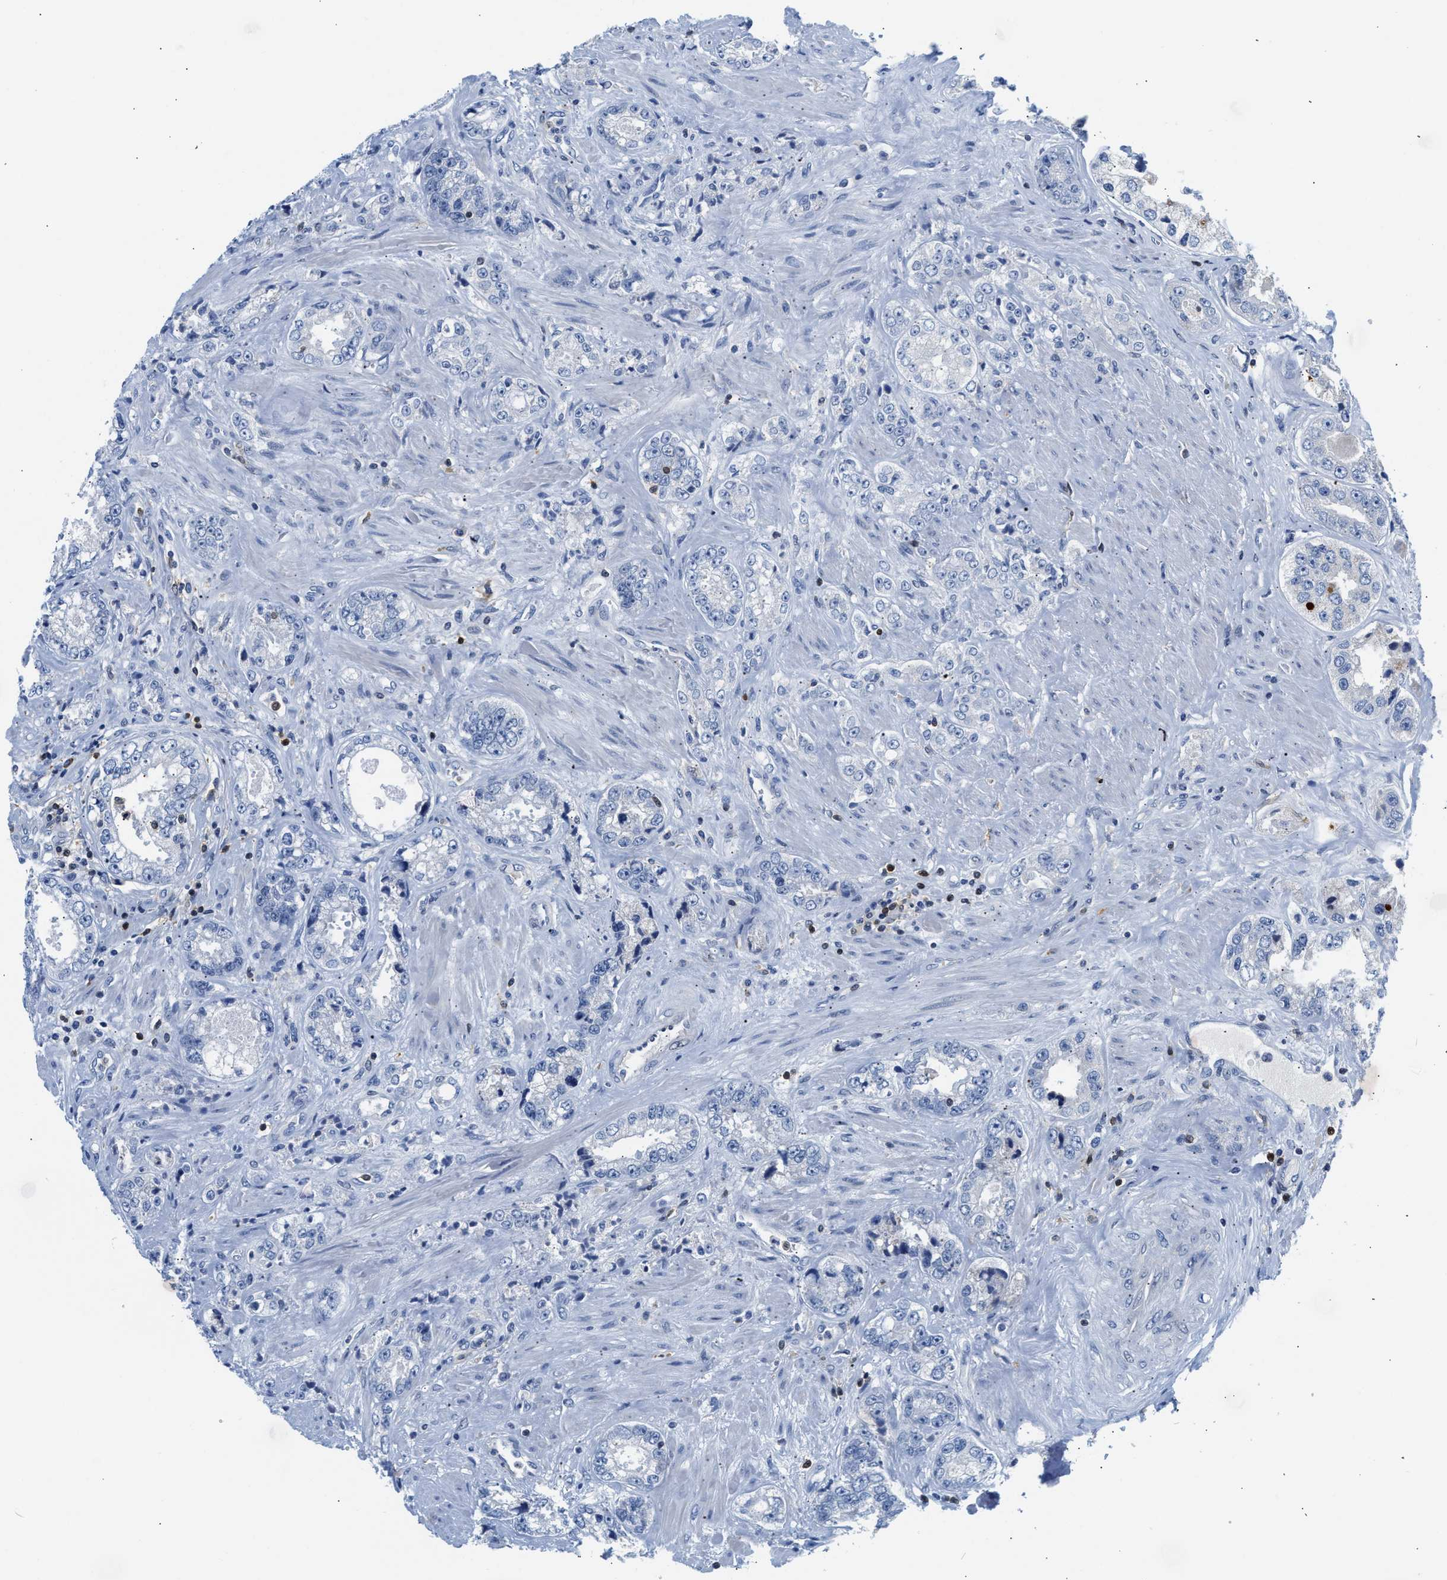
{"staining": {"intensity": "negative", "quantity": "none", "location": "none"}, "tissue": "prostate cancer", "cell_type": "Tumor cells", "image_type": "cancer", "snomed": [{"axis": "morphology", "description": "Adenocarcinoma, High grade"}, {"axis": "topography", "description": "Prostate"}], "caption": "Histopathology image shows no significant protein staining in tumor cells of prostate adenocarcinoma (high-grade). (Immunohistochemistry, brightfield microscopy, high magnification).", "gene": "SLIT2", "patient": {"sex": "male", "age": 61}}